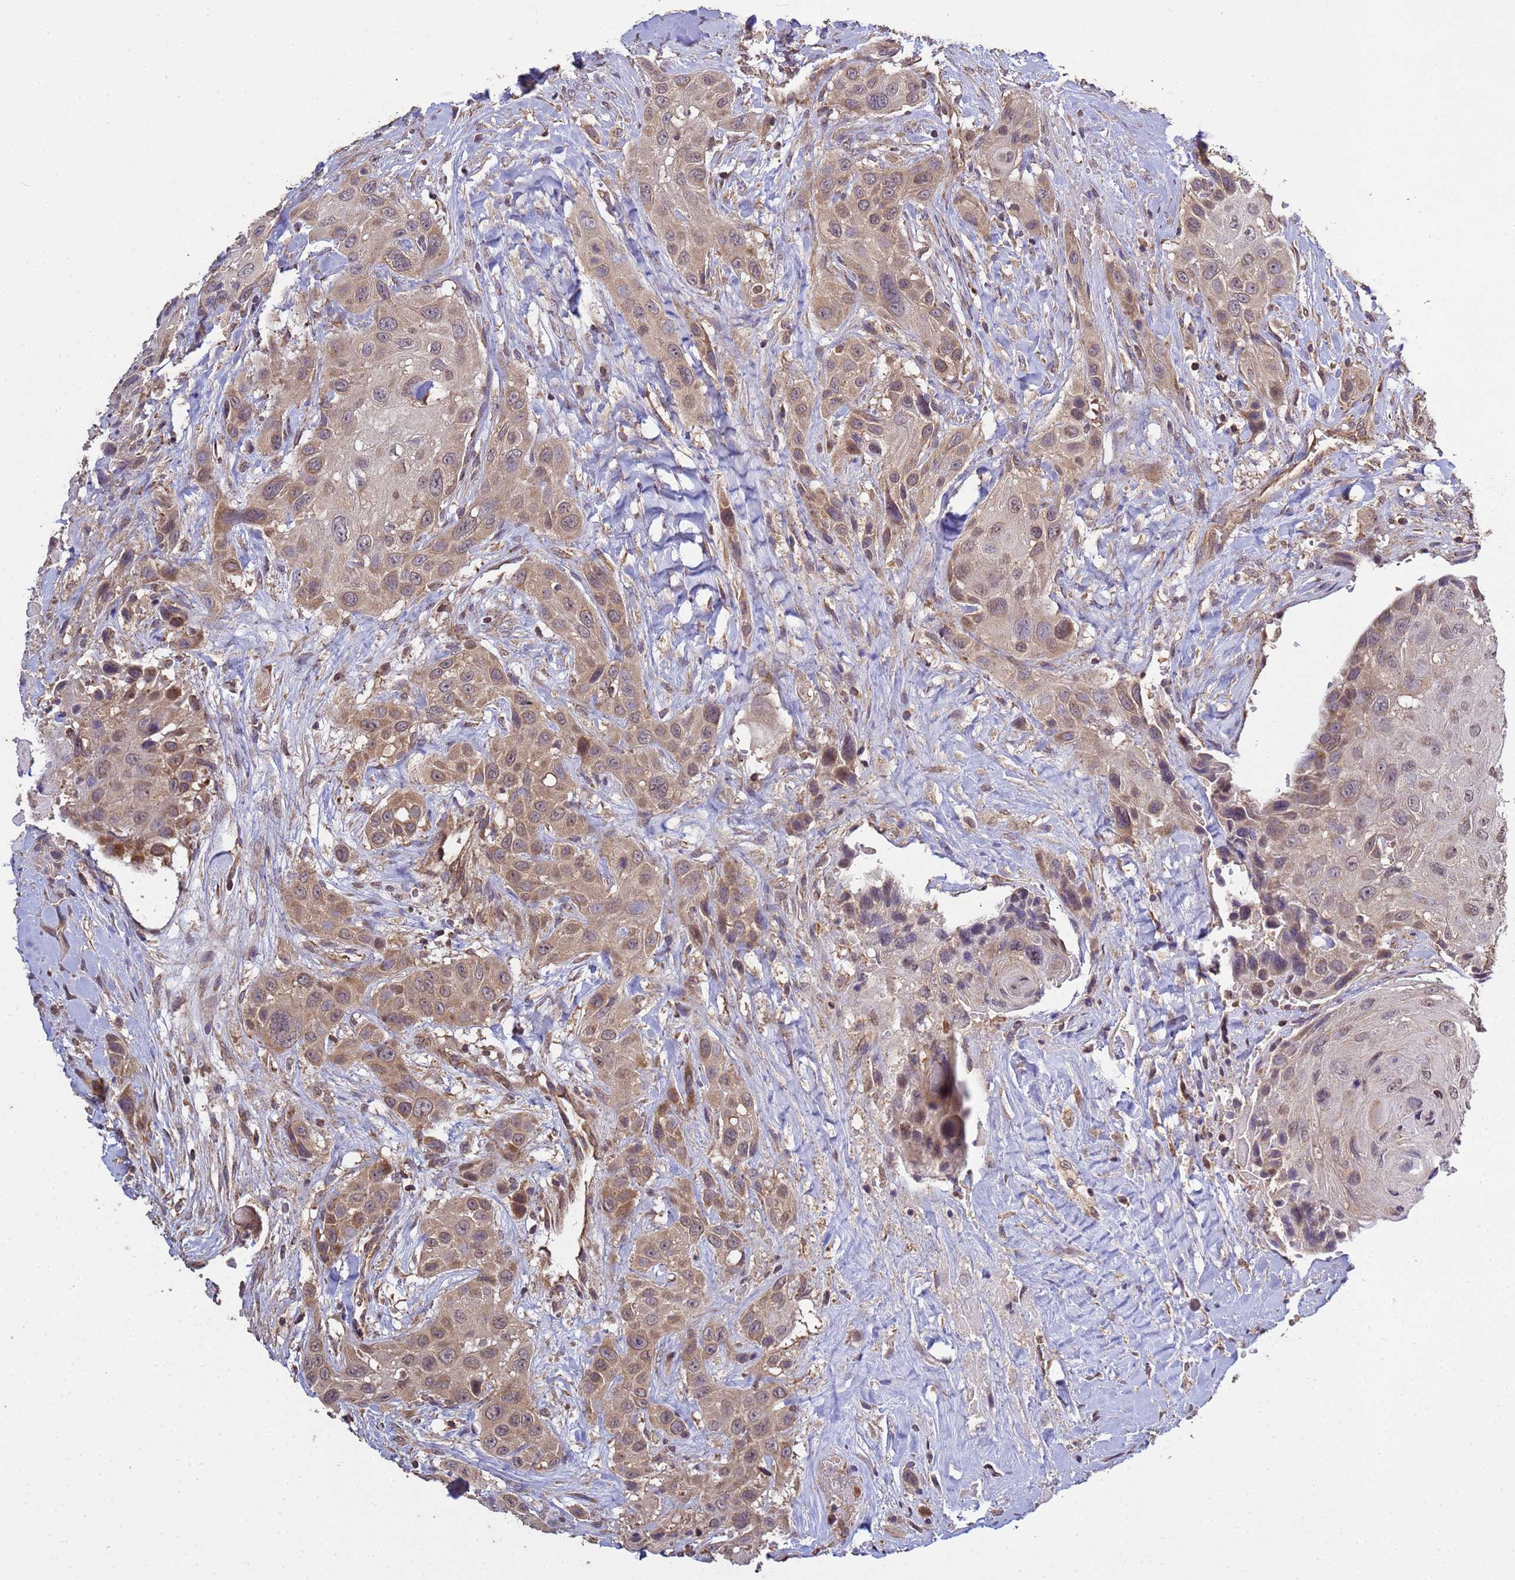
{"staining": {"intensity": "moderate", "quantity": "25%-75%", "location": "cytoplasmic/membranous"}, "tissue": "head and neck cancer", "cell_type": "Tumor cells", "image_type": "cancer", "snomed": [{"axis": "morphology", "description": "Squamous cell carcinoma, NOS"}, {"axis": "topography", "description": "Head-Neck"}], "caption": "This micrograph reveals head and neck squamous cell carcinoma stained with IHC to label a protein in brown. The cytoplasmic/membranous of tumor cells show moderate positivity for the protein. Nuclei are counter-stained blue.", "gene": "P2RX7", "patient": {"sex": "male", "age": 81}}